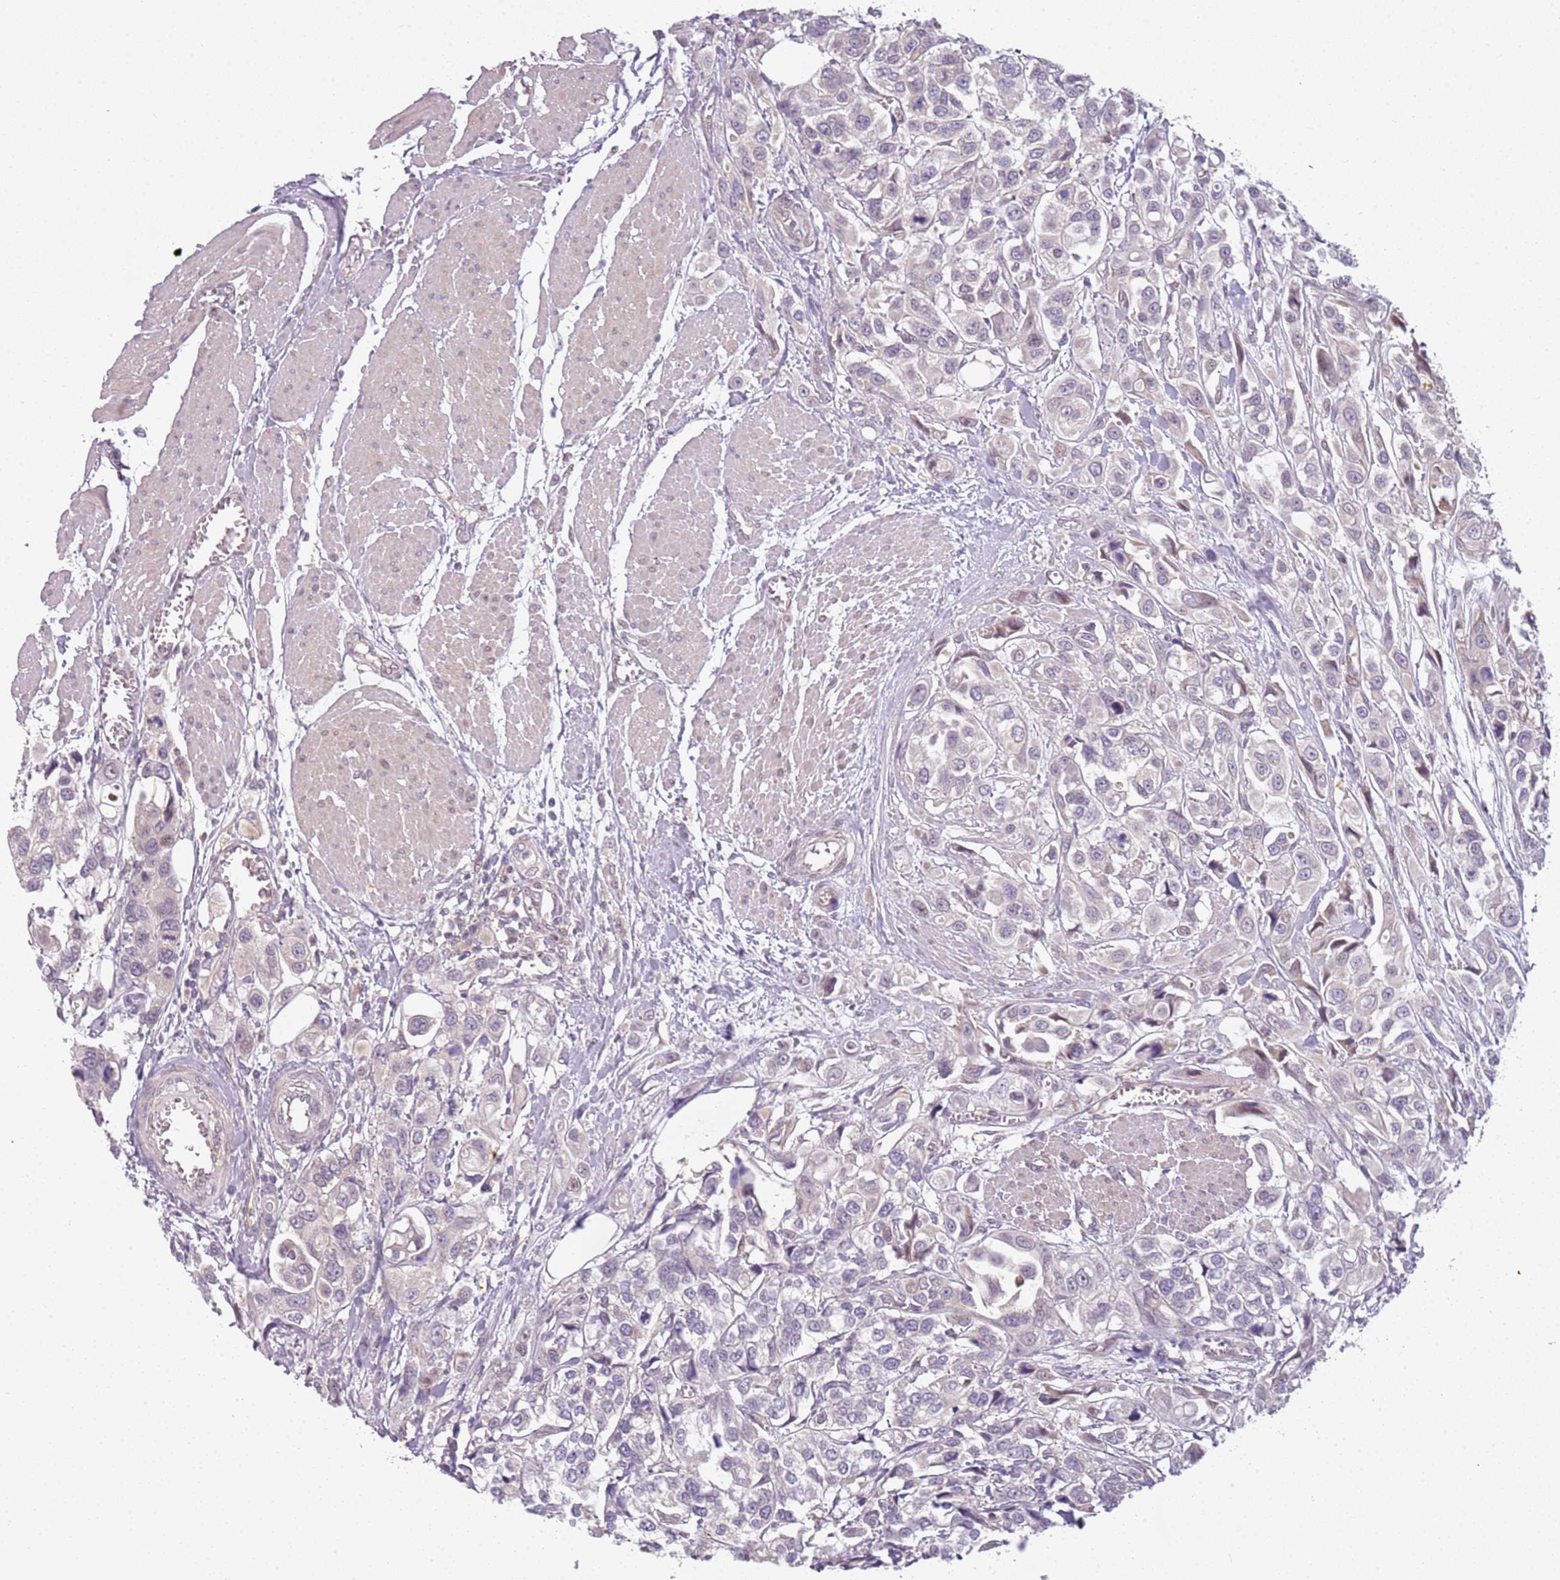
{"staining": {"intensity": "negative", "quantity": "none", "location": "none"}, "tissue": "urothelial cancer", "cell_type": "Tumor cells", "image_type": "cancer", "snomed": [{"axis": "morphology", "description": "Urothelial carcinoma, High grade"}, {"axis": "topography", "description": "Urinary bladder"}], "caption": "An IHC photomicrograph of urothelial cancer is shown. There is no staining in tumor cells of urothelial cancer.", "gene": "DEFB116", "patient": {"sex": "male", "age": 67}}